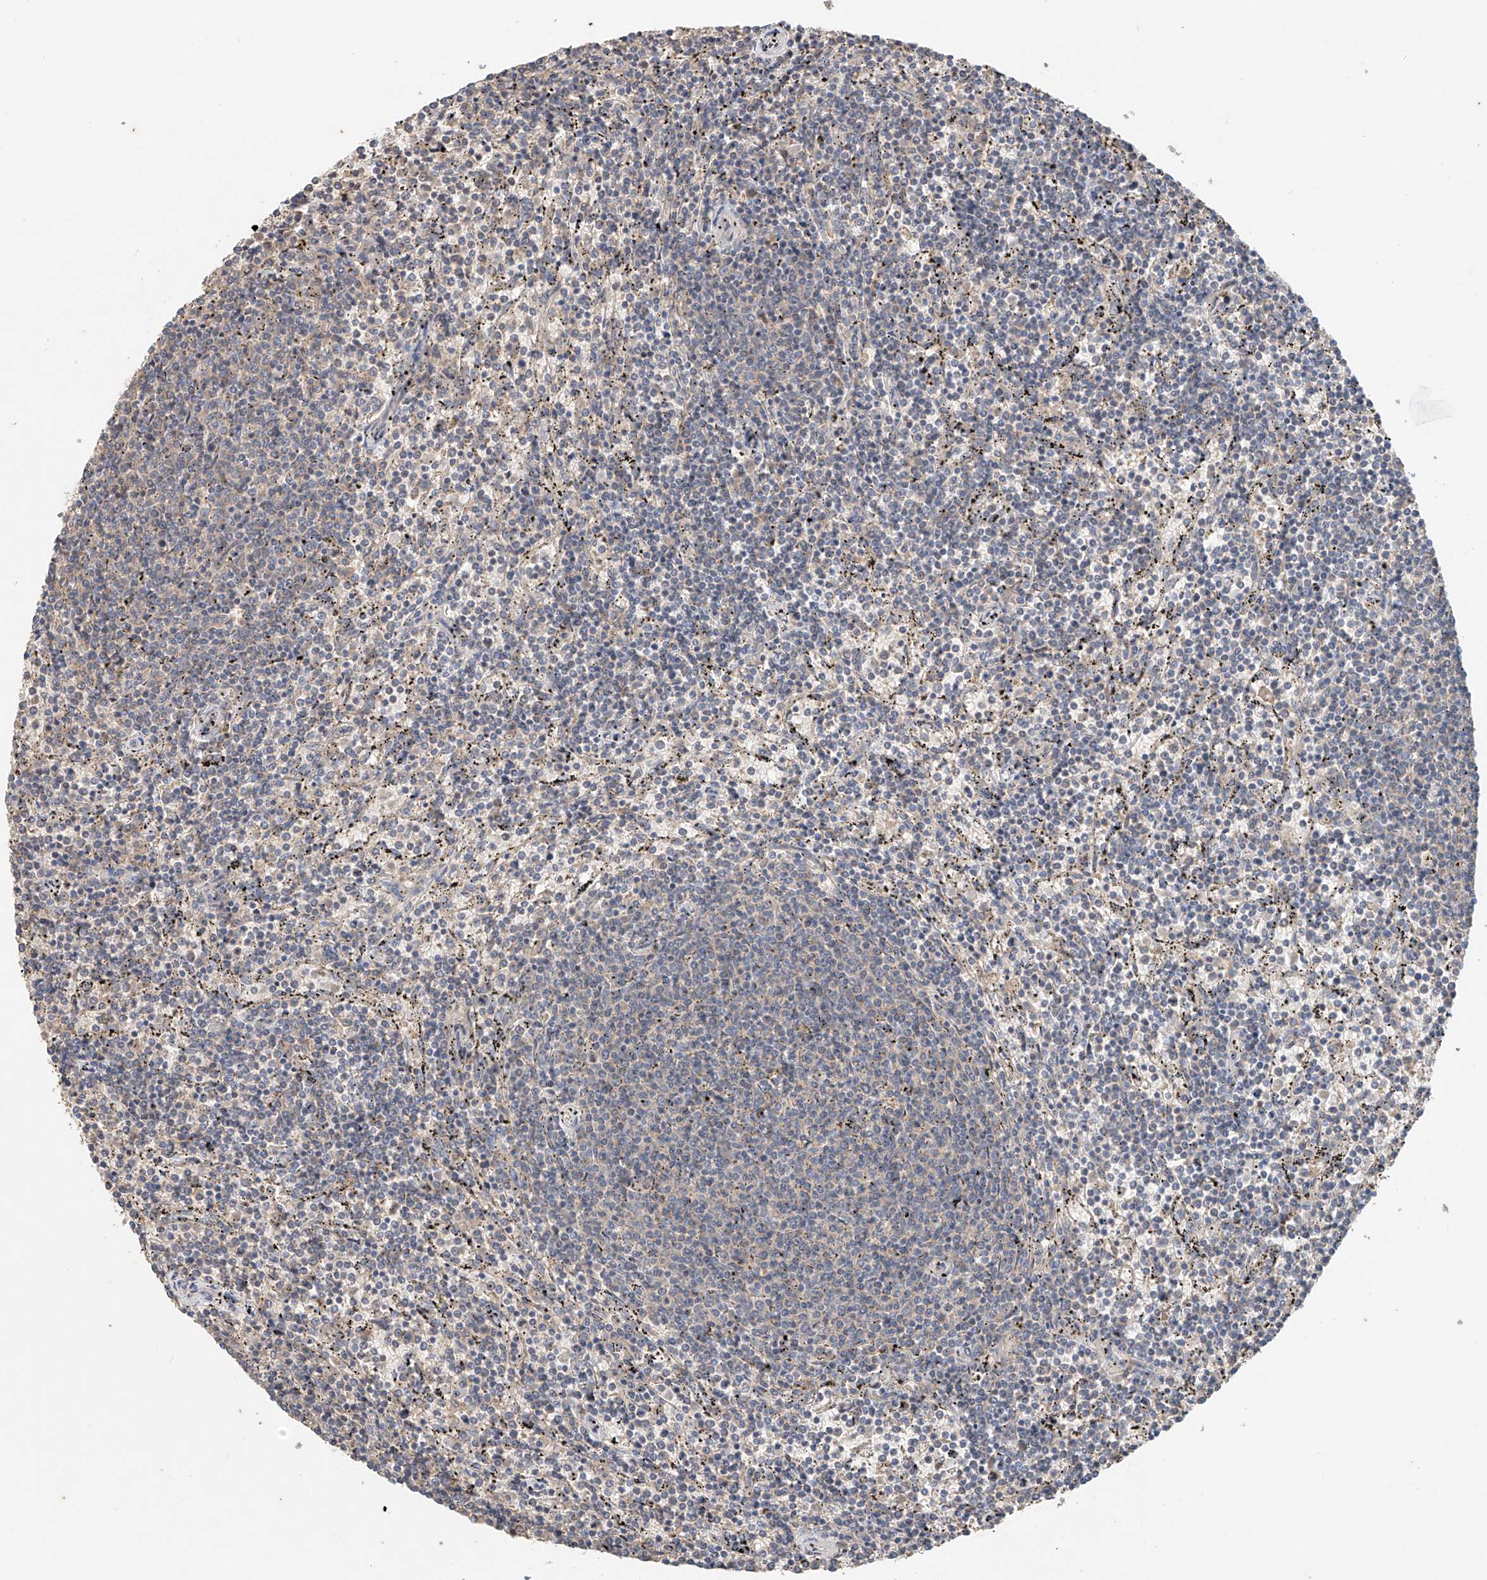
{"staining": {"intensity": "negative", "quantity": "none", "location": "none"}, "tissue": "lymphoma", "cell_type": "Tumor cells", "image_type": "cancer", "snomed": [{"axis": "morphology", "description": "Malignant lymphoma, non-Hodgkin's type, Low grade"}, {"axis": "topography", "description": "Spleen"}], "caption": "DAB immunohistochemical staining of human lymphoma exhibits no significant positivity in tumor cells.", "gene": "GNB1L", "patient": {"sex": "female", "age": 50}}